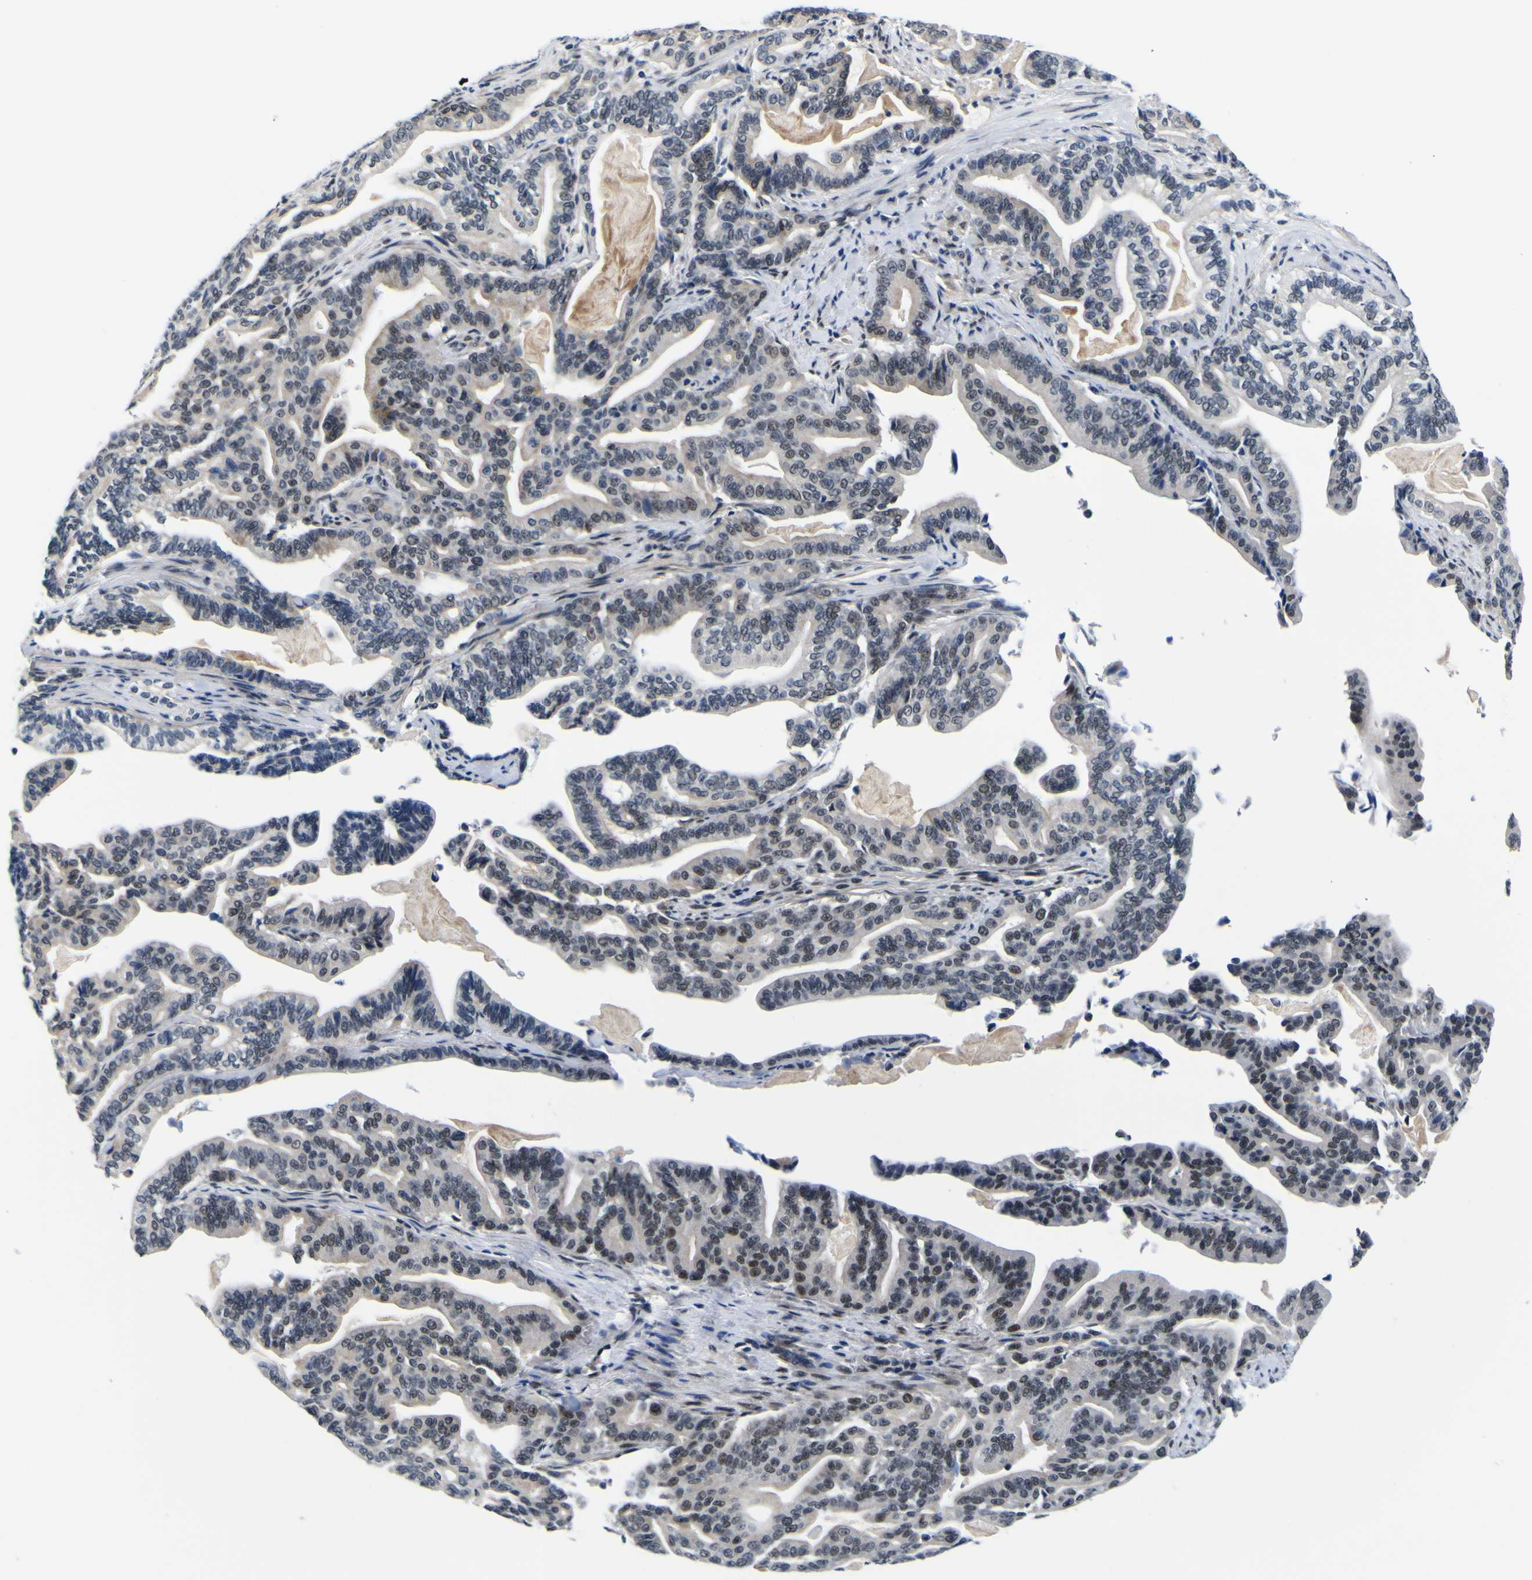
{"staining": {"intensity": "weak", "quantity": "25%-75%", "location": "nuclear"}, "tissue": "pancreatic cancer", "cell_type": "Tumor cells", "image_type": "cancer", "snomed": [{"axis": "morphology", "description": "Adenocarcinoma, NOS"}, {"axis": "topography", "description": "Pancreas"}], "caption": "Immunohistochemical staining of human pancreatic adenocarcinoma demonstrates low levels of weak nuclear positivity in about 25%-75% of tumor cells. The staining was performed using DAB to visualize the protein expression in brown, while the nuclei were stained in blue with hematoxylin (Magnification: 20x).", "gene": "CUL4B", "patient": {"sex": "male", "age": 63}}